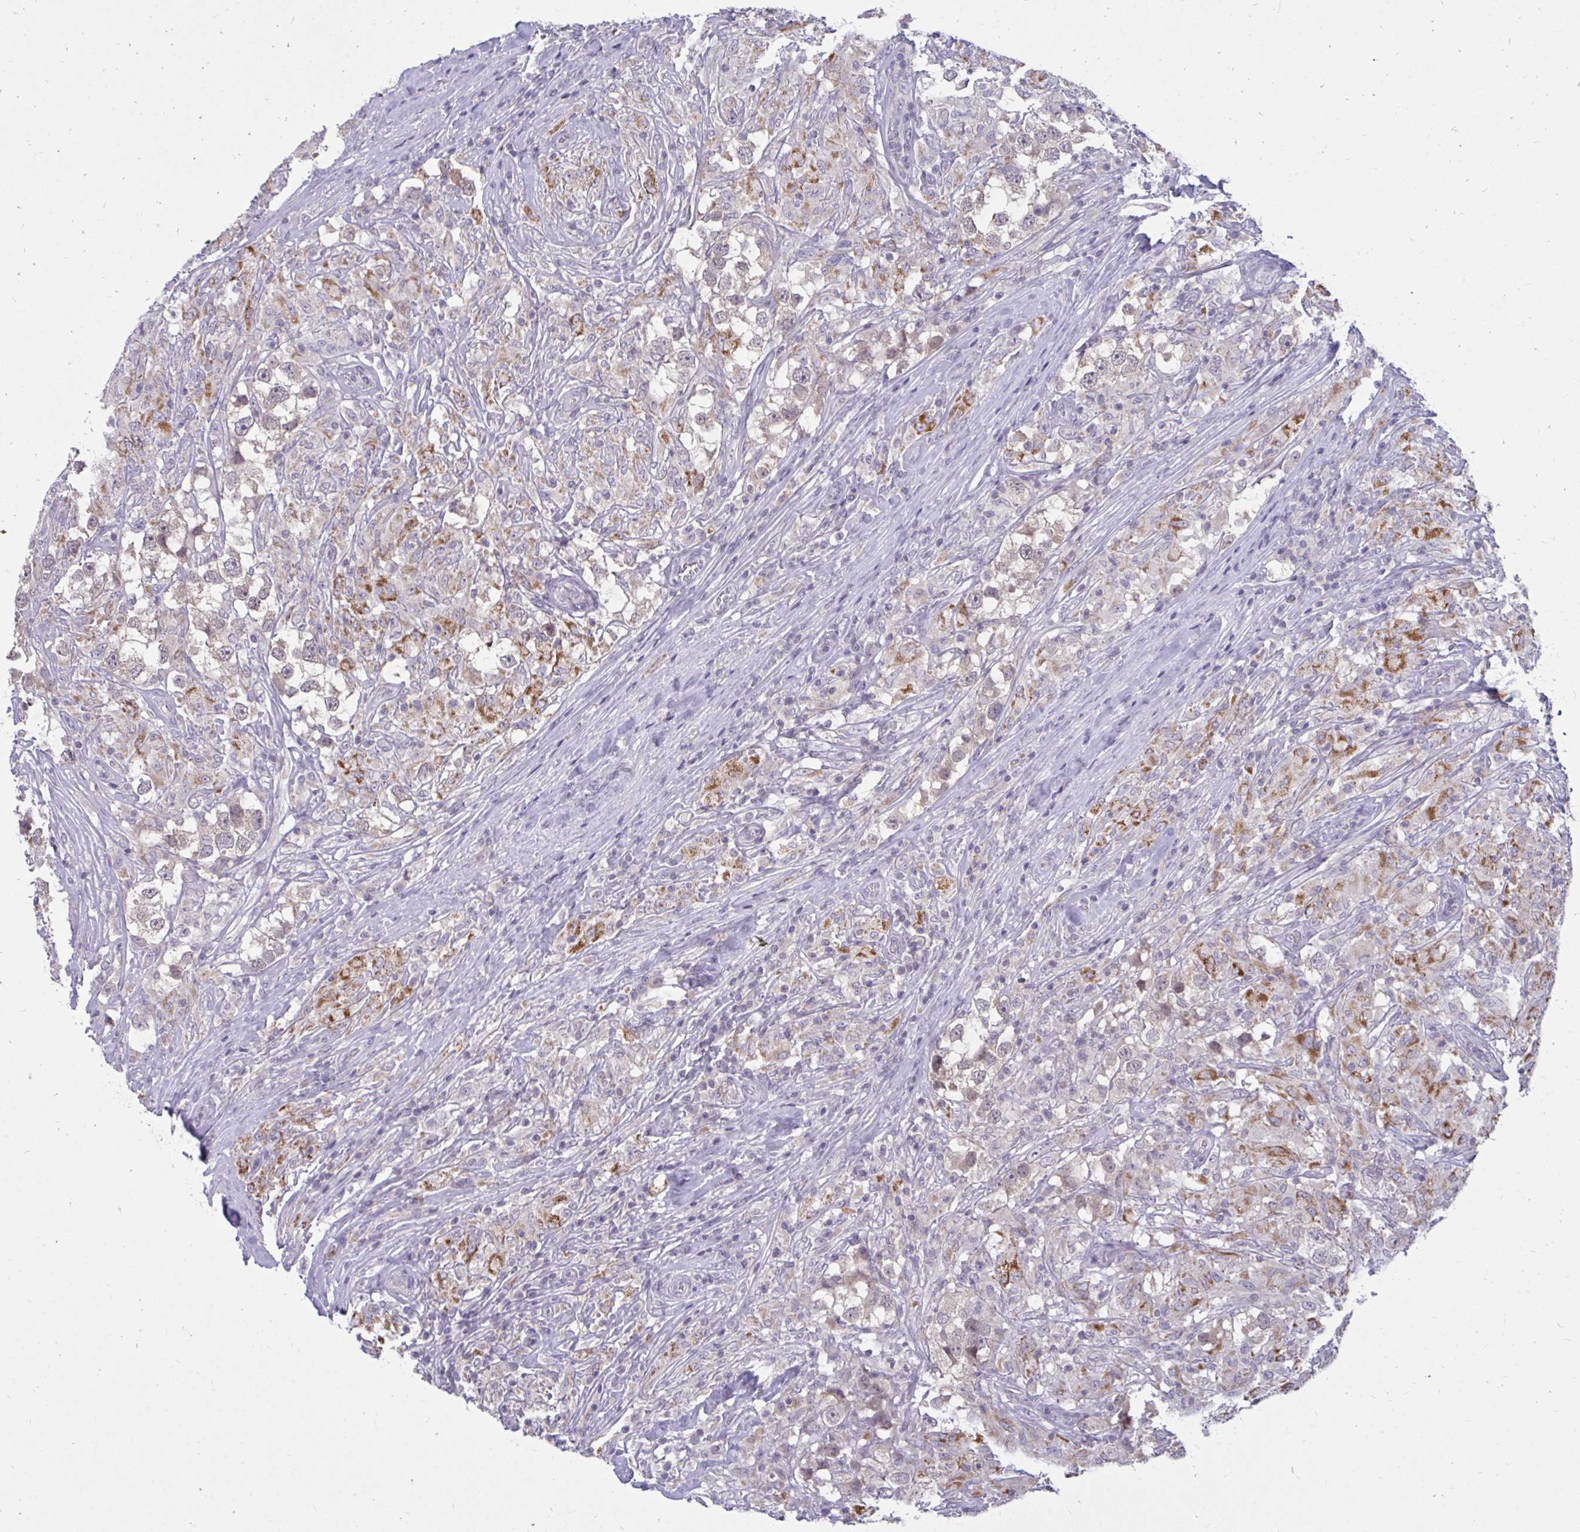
{"staining": {"intensity": "weak", "quantity": "<25%", "location": "cytoplasmic/membranous,nuclear"}, "tissue": "testis cancer", "cell_type": "Tumor cells", "image_type": "cancer", "snomed": [{"axis": "morphology", "description": "Seminoma, NOS"}, {"axis": "topography", "description": "Testis"}], "caption": "This is an IHC photomicrograph of seminoma (testis). There is no positivity in tumor cells.", "gene": "ARPP19", "patient": {"sex": "male", "age": 46}}